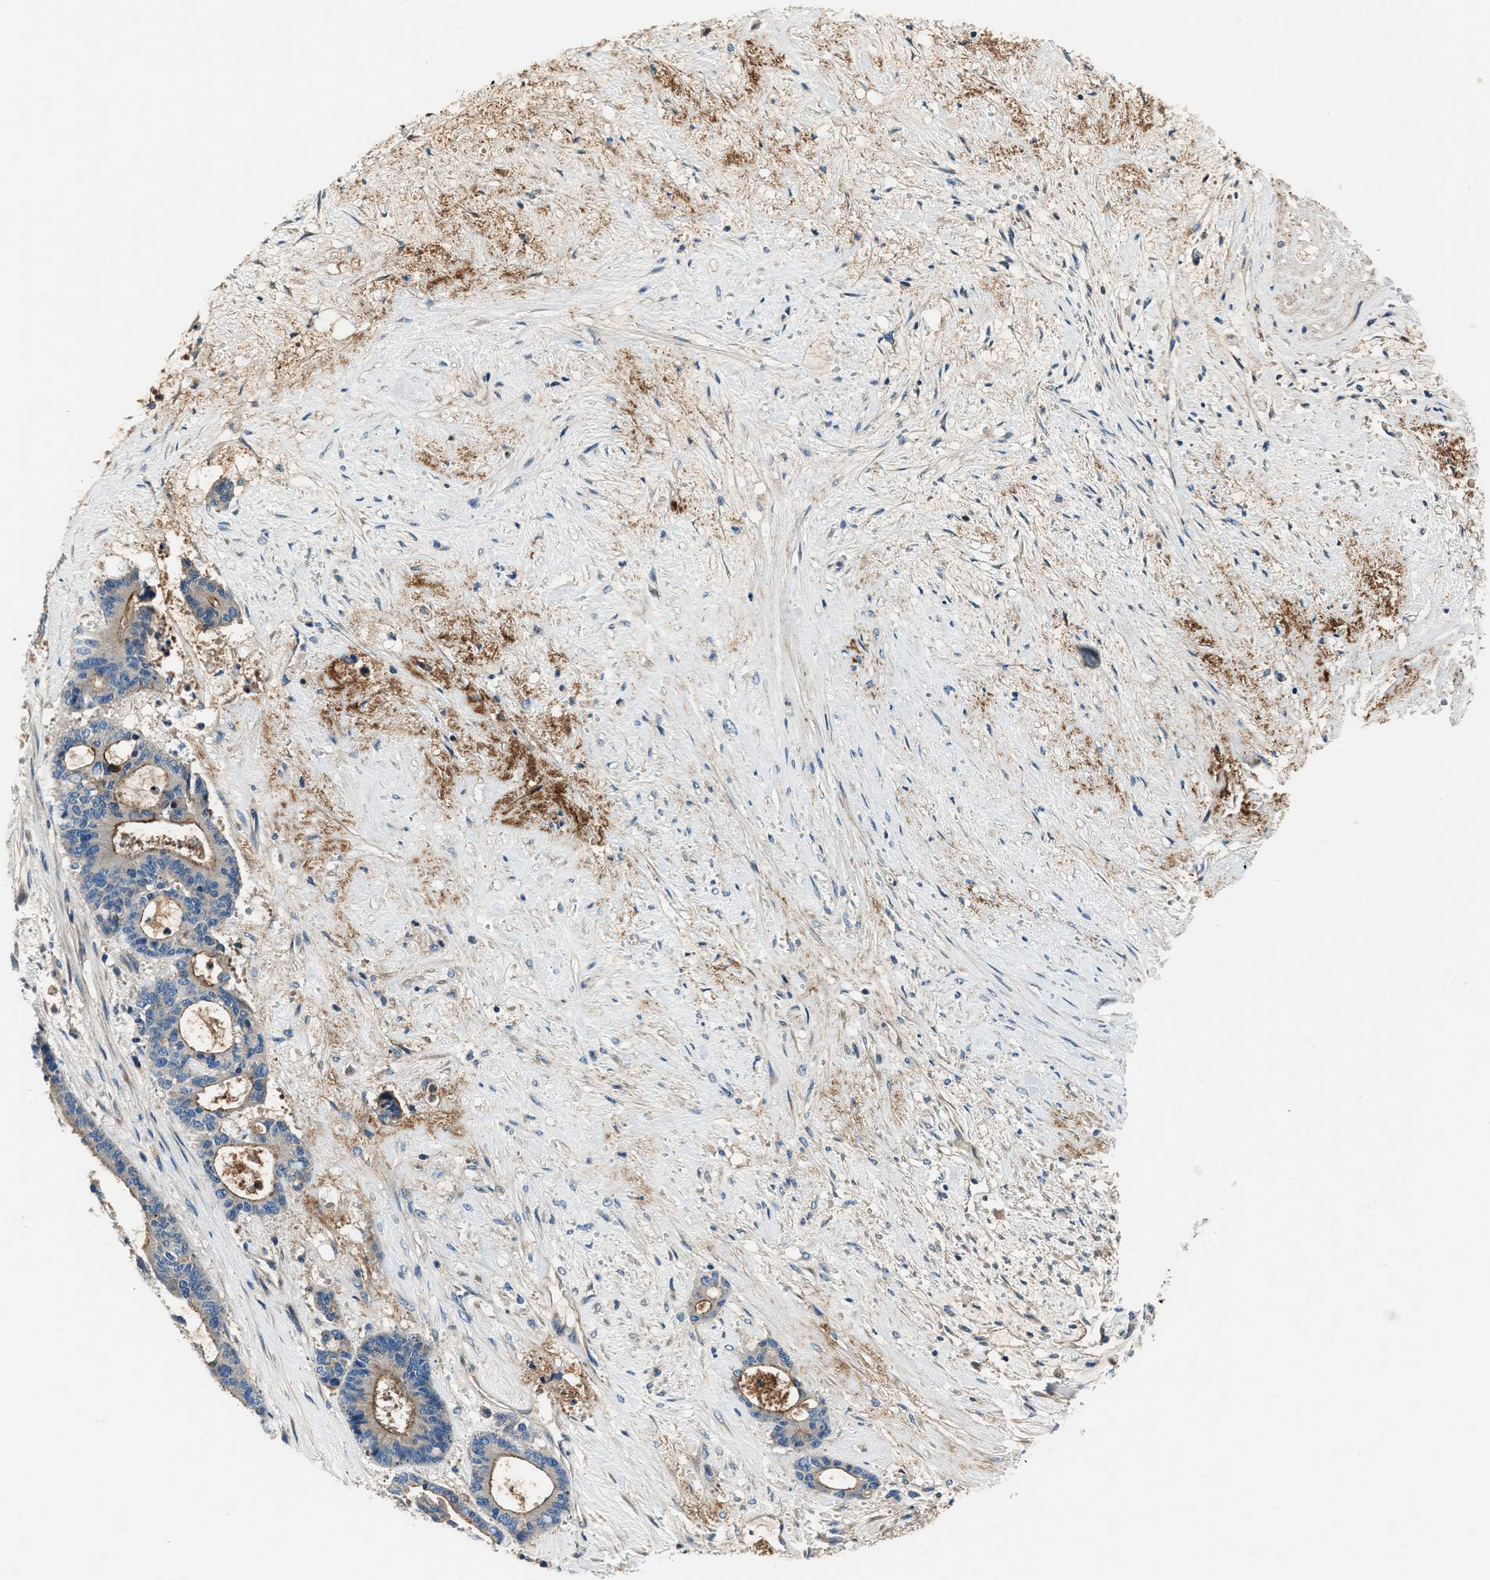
{"staining": {"intensity": "moderate", "quantity": ">75%", "location": "cytoplasmic/membranous"}, "tissue": "liver cancer", "cell_type": "Tumor cells", "image_type": "cancer", "snomed": [{"axis": "morphology", "description": "Normal tissue, NOS"}, {"axis": "morphology", "description": "Cholangiocarcinoma"}, {"axis": "topography", "description": "Liver"}, {"axis": "topography", "description": "Peripheral nerve tissue"}], "caption": "Immunohistochemical staining of human liver cholangiocarcinoma reveals medium levels of moderate cytoplasmic/membranous expression in about >75% of tumor cells. The protein is shown in brown color, while the nuclei are stained blue.", "gene": "SLC38A6", "patient": {"sex": "female", "age": 73}}